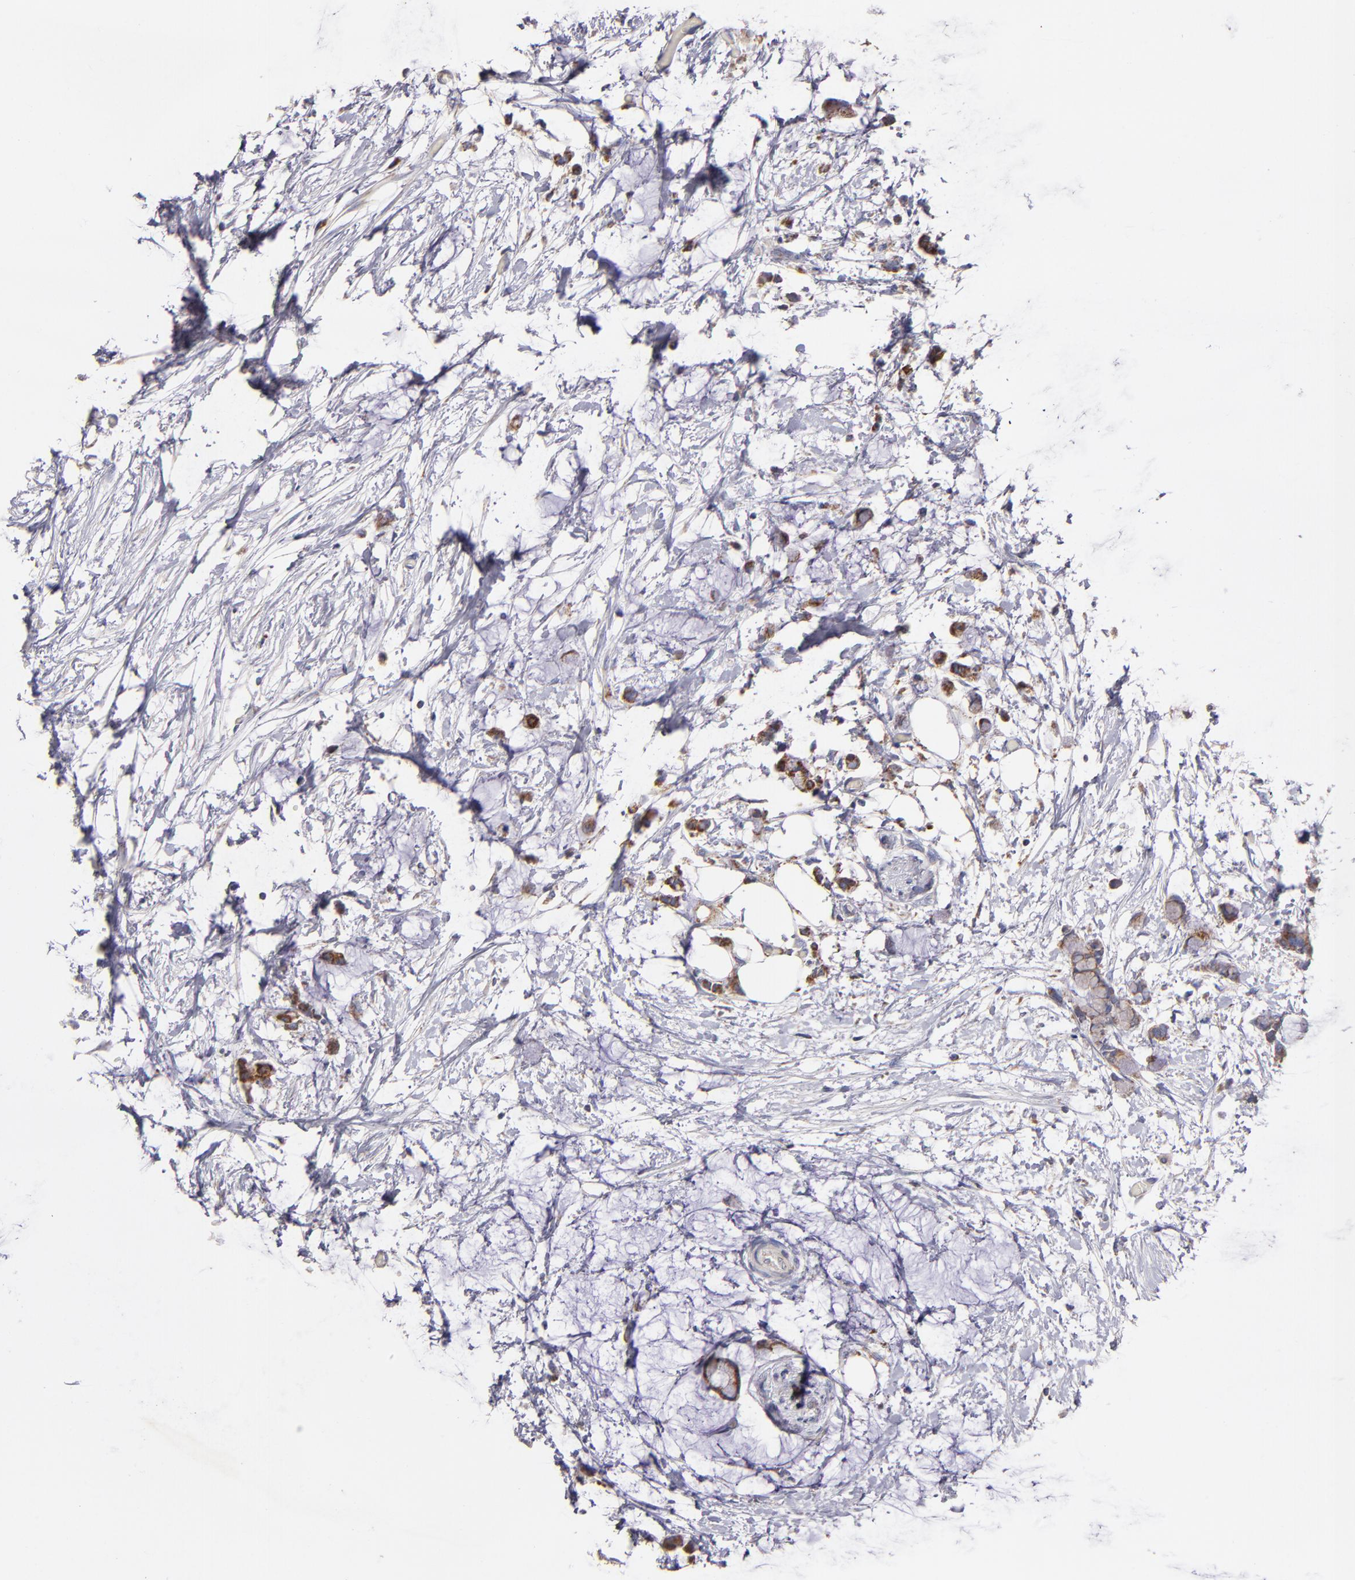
{"staining": {"intensity": "strong", "quantity": ">75%", "location": "cytoplasmic/membranous"}, "tissue": "colorectal cancer", "cell_type": "Tumor cells", "image_type": "cancer", "snomed": [{"axis": "morphology", "description": "Normal tissue, NOS"}, {"axis": "morphology", "description": "Adenocarcinoma, NOS"}, {"axis": "topography", "description": "Colon"}, {"axis": "topography", "description": "Peripheral nerve tissue"}], "caption": "High-power microscopy captured an immunohistochemistry photomicrograph of colorectal adenocarcinoma, revealing strong cytoplasmic/membranous staining in approximately >75% of tumor cells.", "gene": "CLTA", "patient": {"sex": "male", "age": 14}}